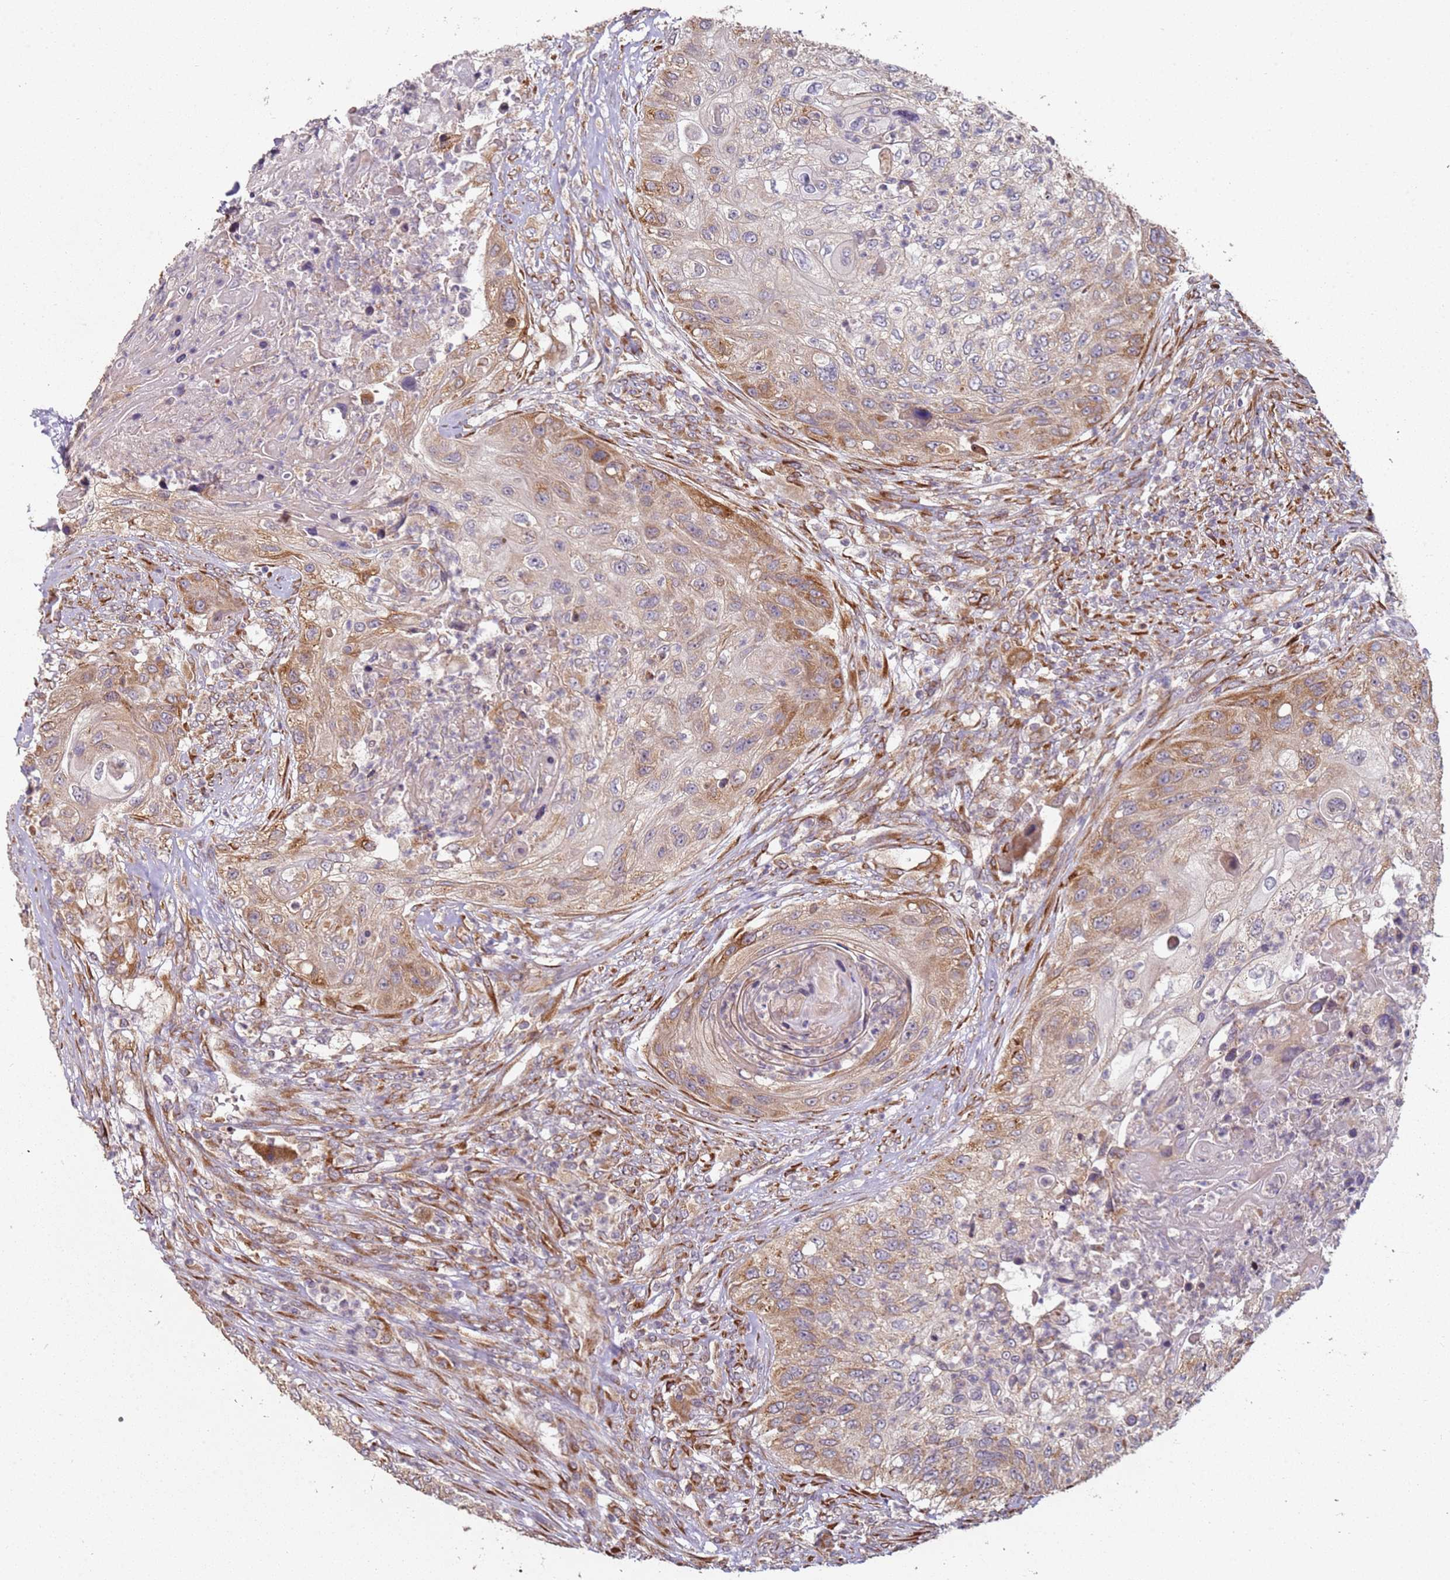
{"staining": {"intensity": "moderate", "quantity": "25%-75%", "location": "cytoplasmic/membranous"}, "tissue": "urothelial cancer", "cell_type": "Tumor cells", "image_type": "cancer", "snomed": [{"axis": "morphology", "description": "Urothelial carcinoma, High grade"}, {"axis": "topography", "description": "Urinary bladder"}], "caption": "Immunohistochemistry (DAB) staining of urothelial cancer demonstrates moderate cytoplasmic/membranous protein staining in approximately 25%-75% of tumor cells.", "gene": "ARFRP1", "patient": {"sex": "female", "age": 60}}